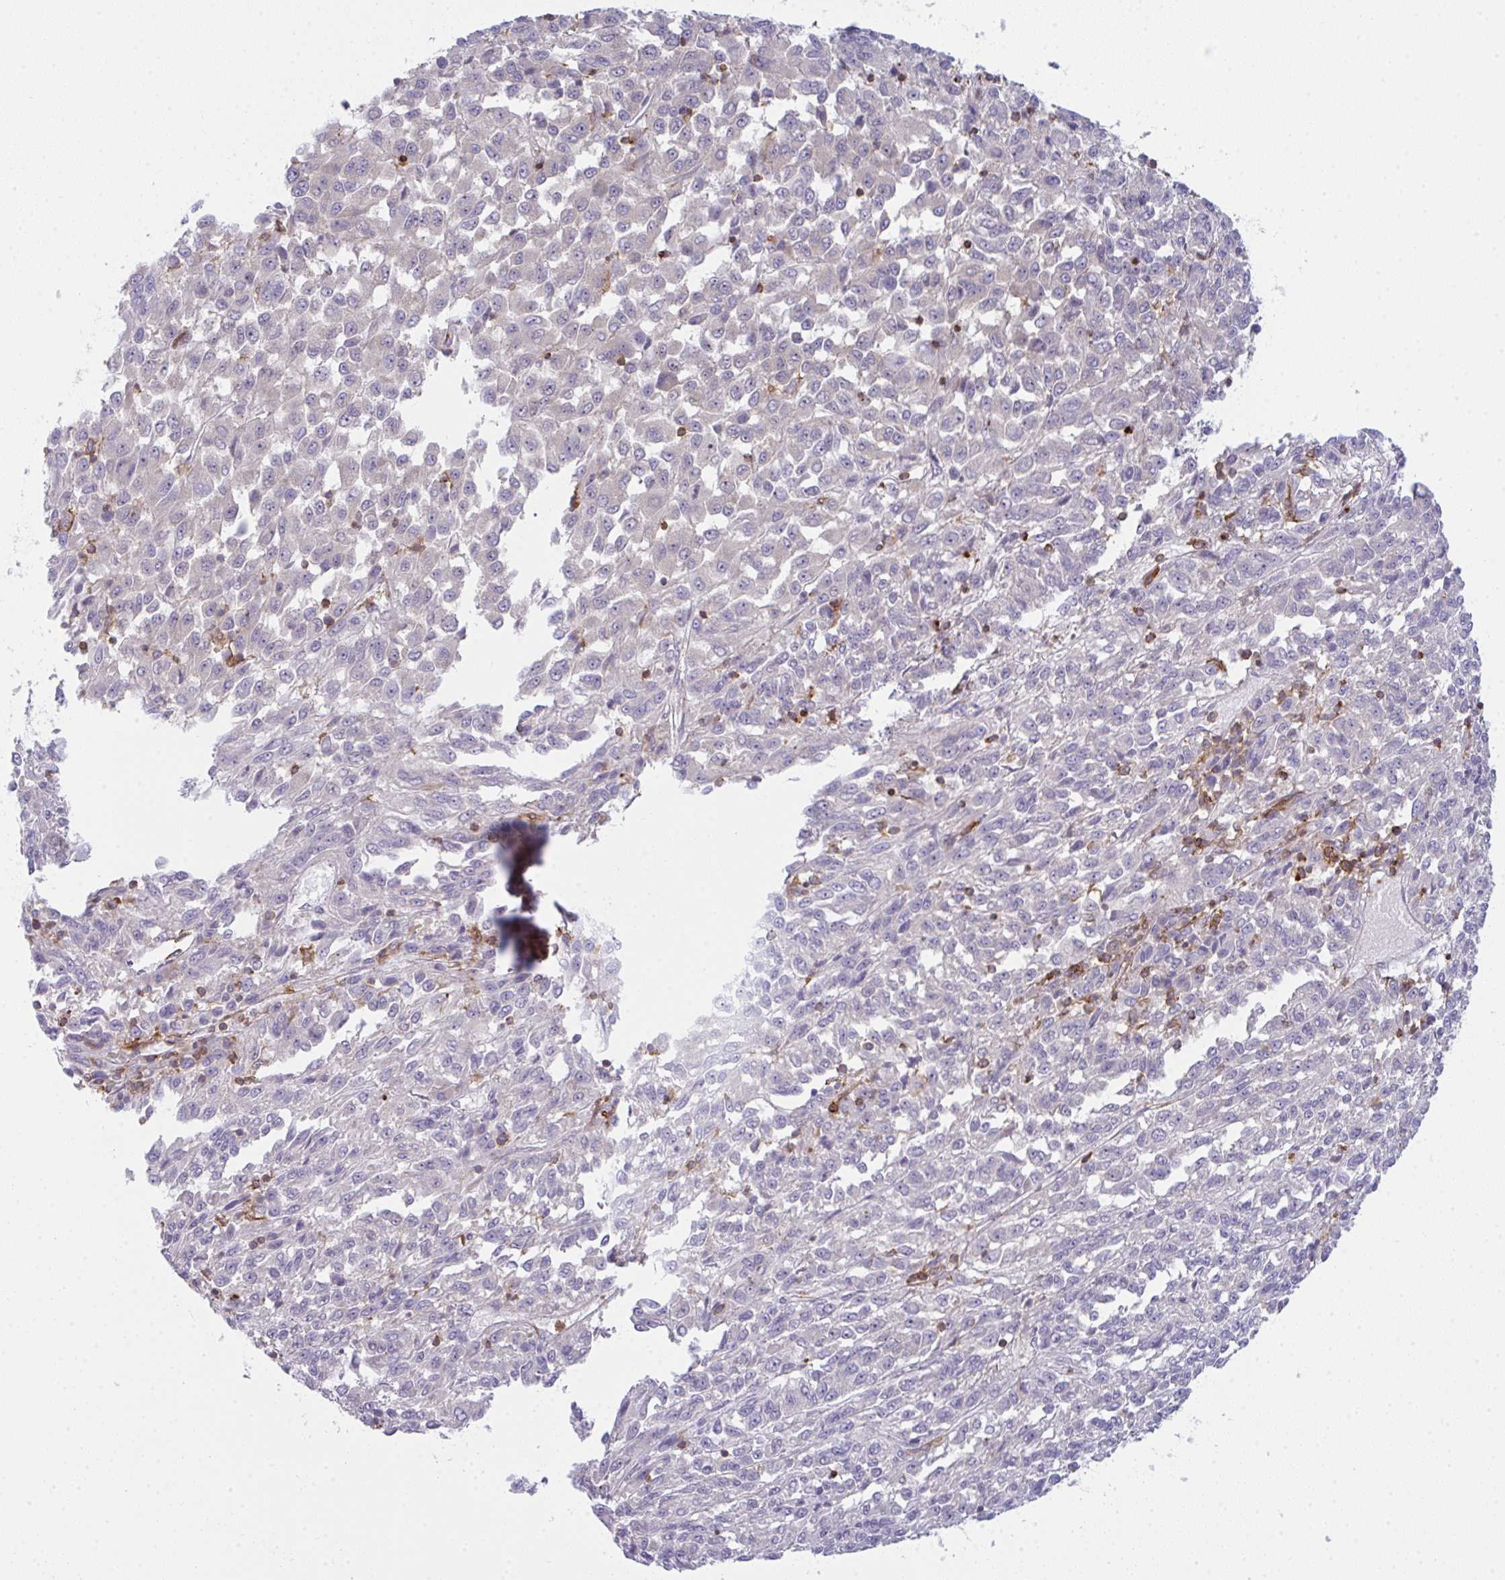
{"staining": {"intensity": "negative", "quantity": "none", "location": "none"}, "tissue": "melanoma", "cell_type": "Tumor cells", "image_type": "cancer", "snomed": [{"axis": "morphology", "description": "Malignant melanoma, Metastatic site"}, {"axis": "topography", "description": "Lung"}], "caption": "Tumor cells are negative for protein expression in human malignant melanoma (metastatic site).", "gene": "CD80", "patient": {"sex": "male", "age": 64}}